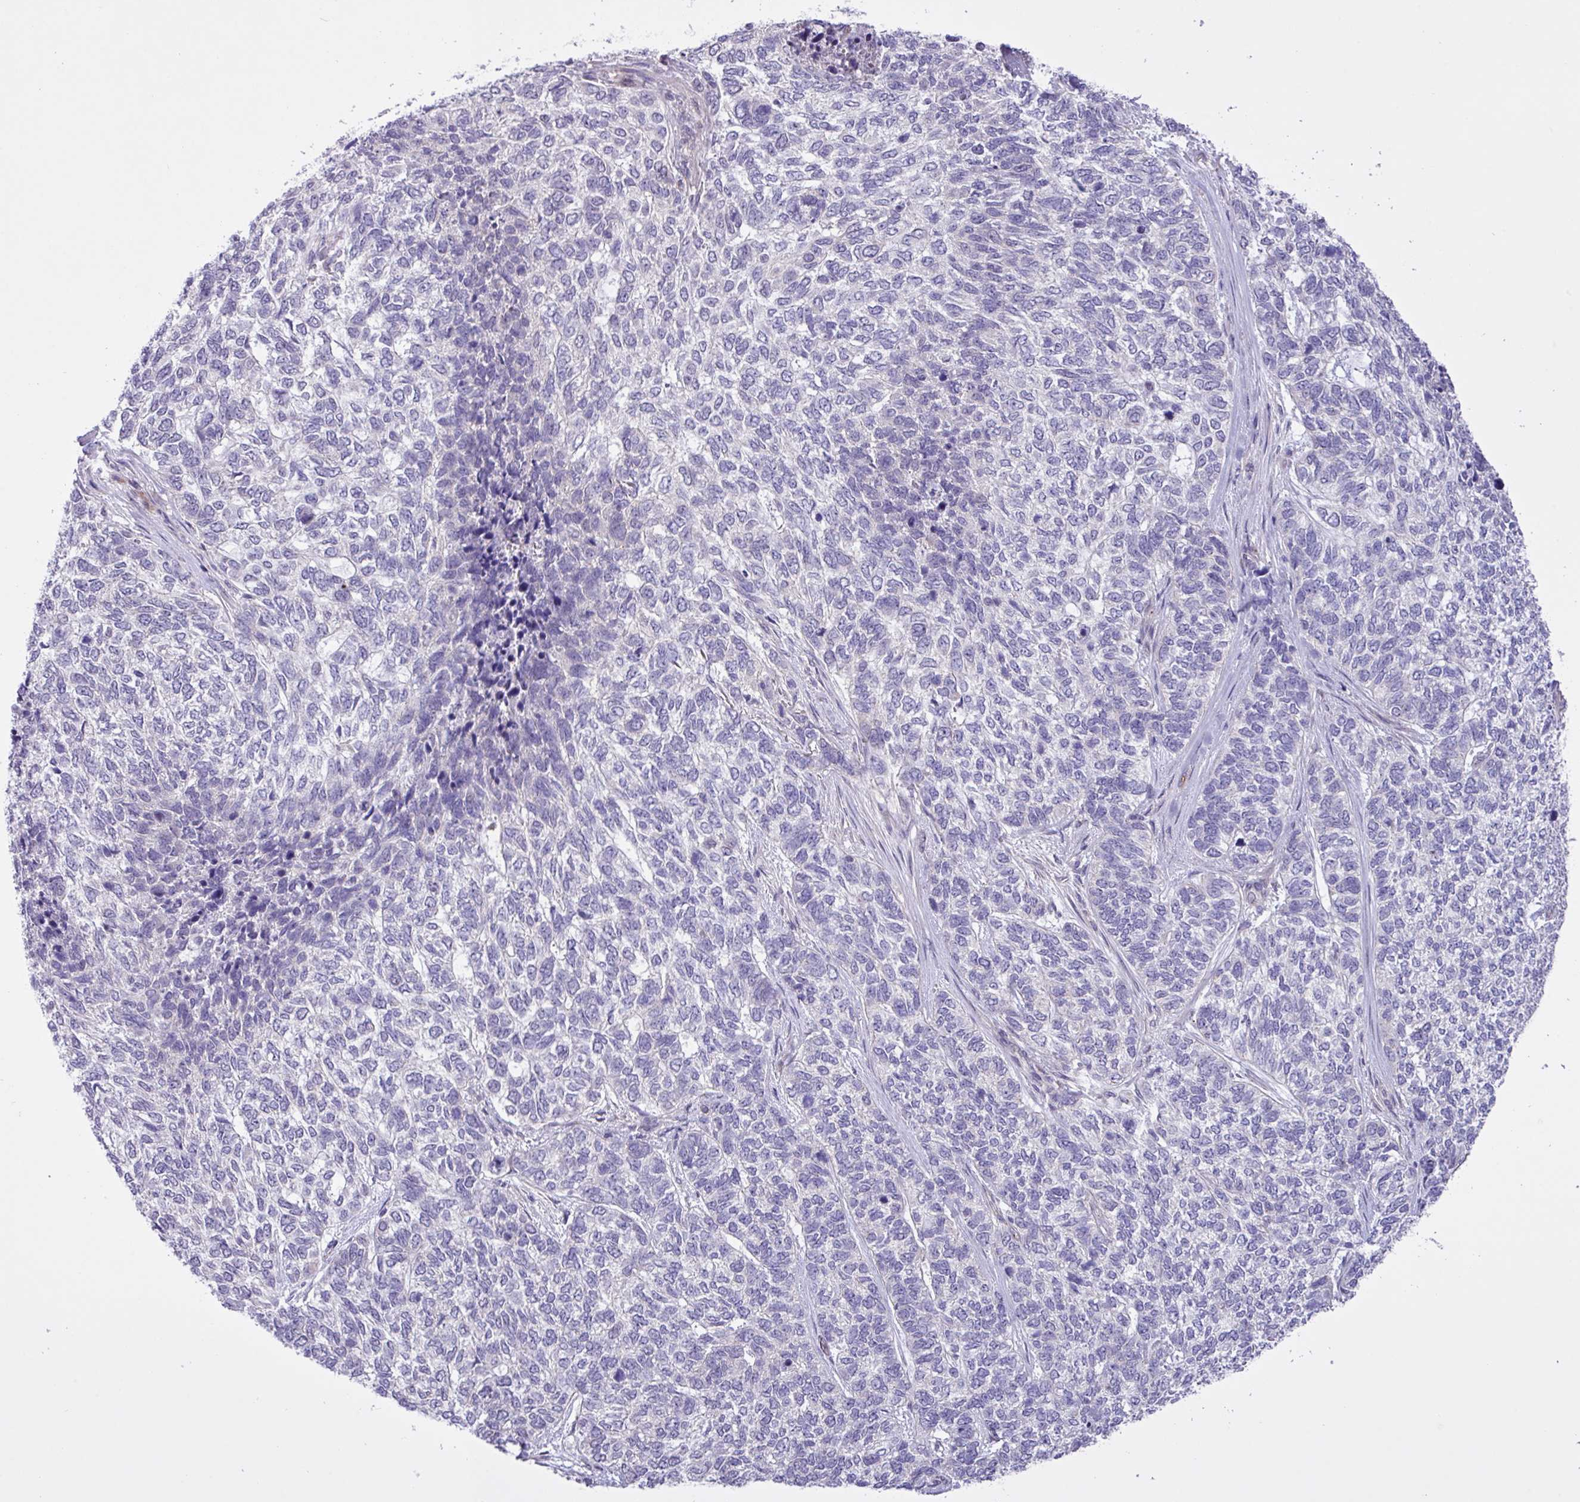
{"staining": {"intensity": "negative", "quantity": "none", "location": "none"}, "tissue": "skin cancer", "cell_type": "Tumor cells", "image_type": "cancer", "snomed": [{"axis": "morphology", "description": "Basal cell carcinoma"}, {"axis": "topography", "description": "Skin"}], "caption": "The micrograph shows no significant positivity in tumor cells of skin cancer.", "gene": "SPINK8", "patient": {"sex": "female", "age": 65}}